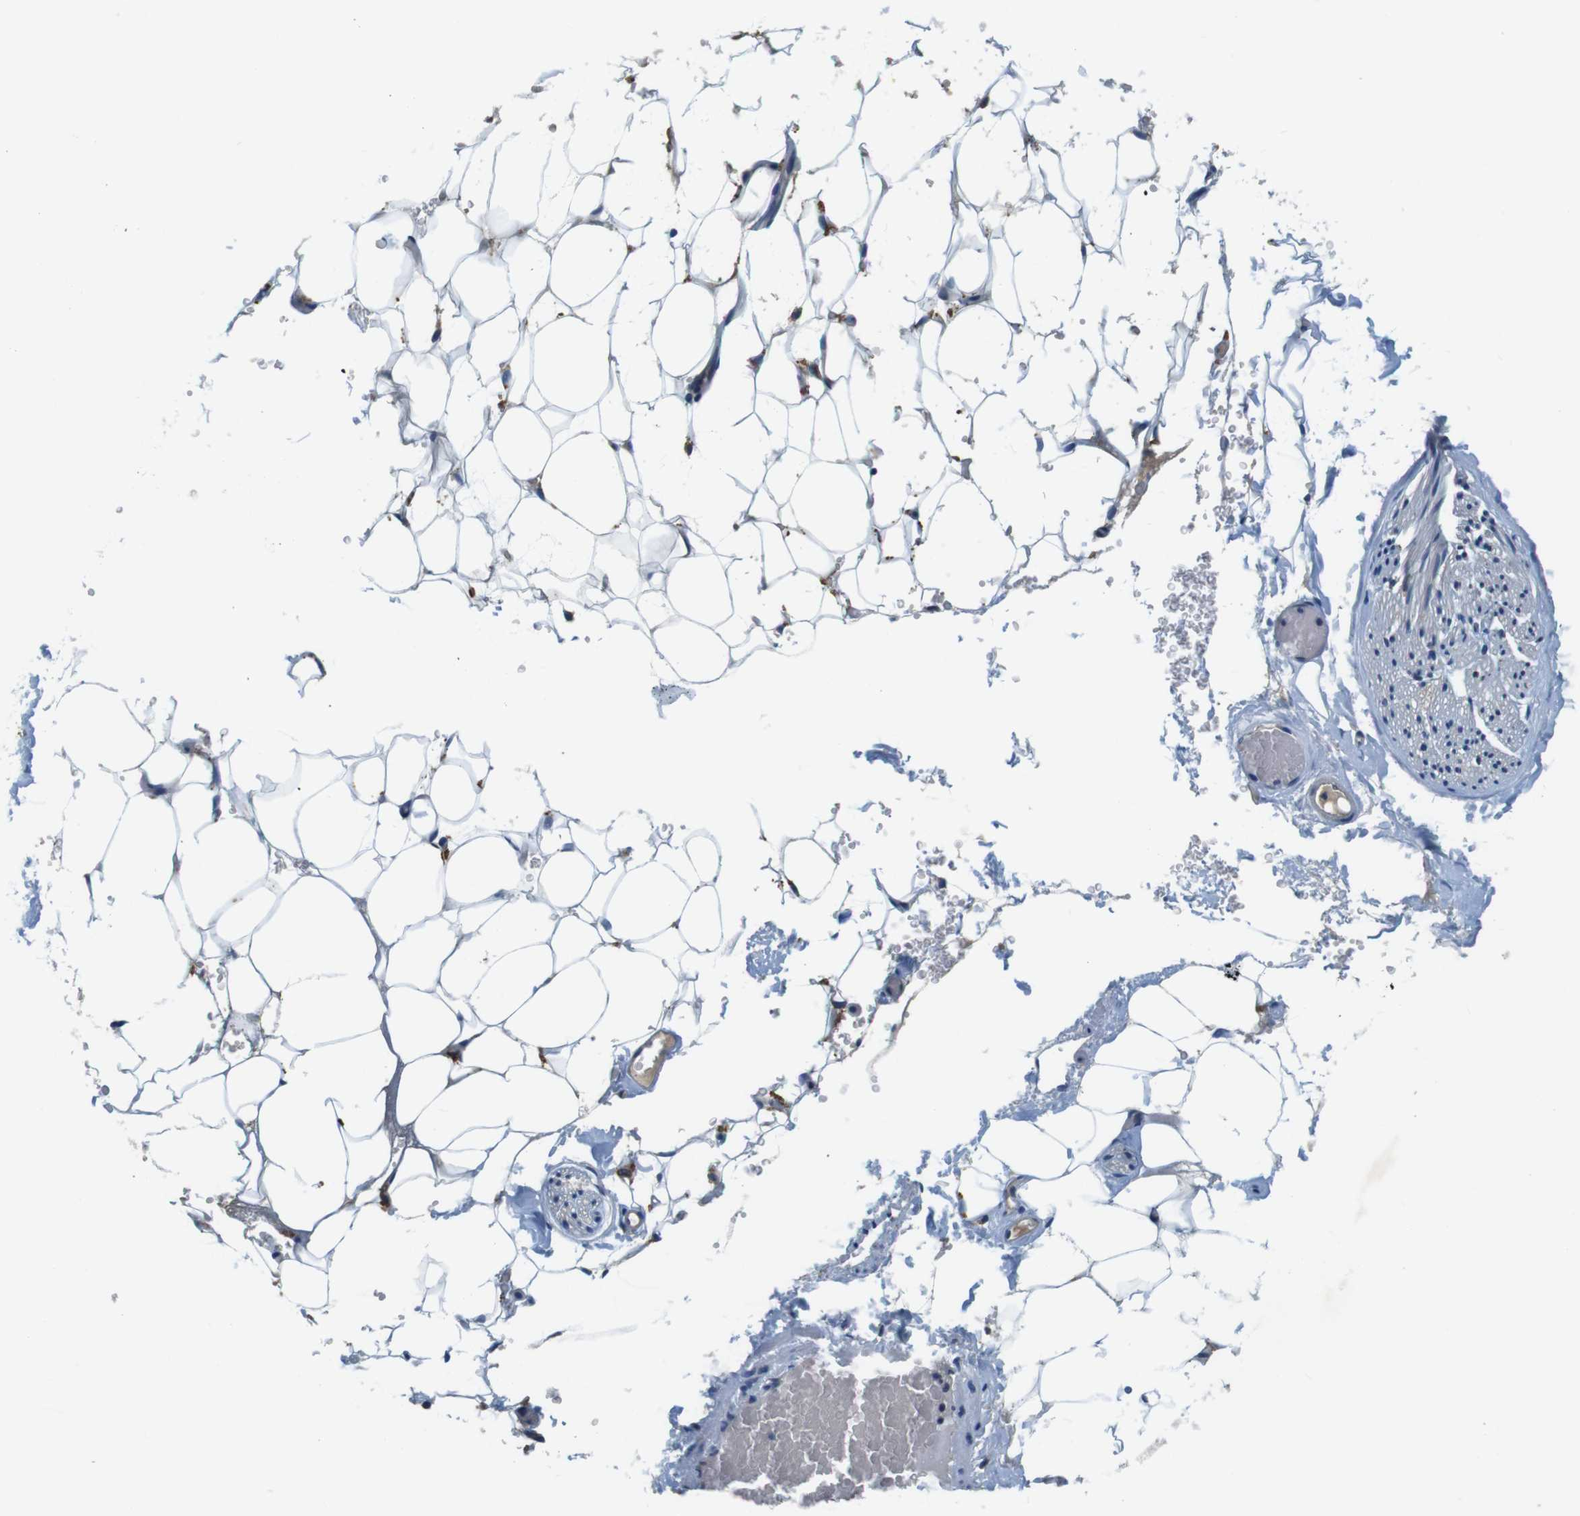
{"staining": {"intensity": "negative", "quantity": "none", "location": "none"}, "tissue": "adipose tissue", "cell_type": "Adipocytes", "image_type": "normal", "snomed": [{"axis": "morphology", "description": "Normal tissue, NOS"}, {"axis": "topography", "description": "Peripheral nerve tissue"}], "caption": "A histopathology image of adipose tissue stained for a protein shows no brown staining in adipocytes.", "gene": "CD163L1", "patient": {"sex": "male", "age": 70}}